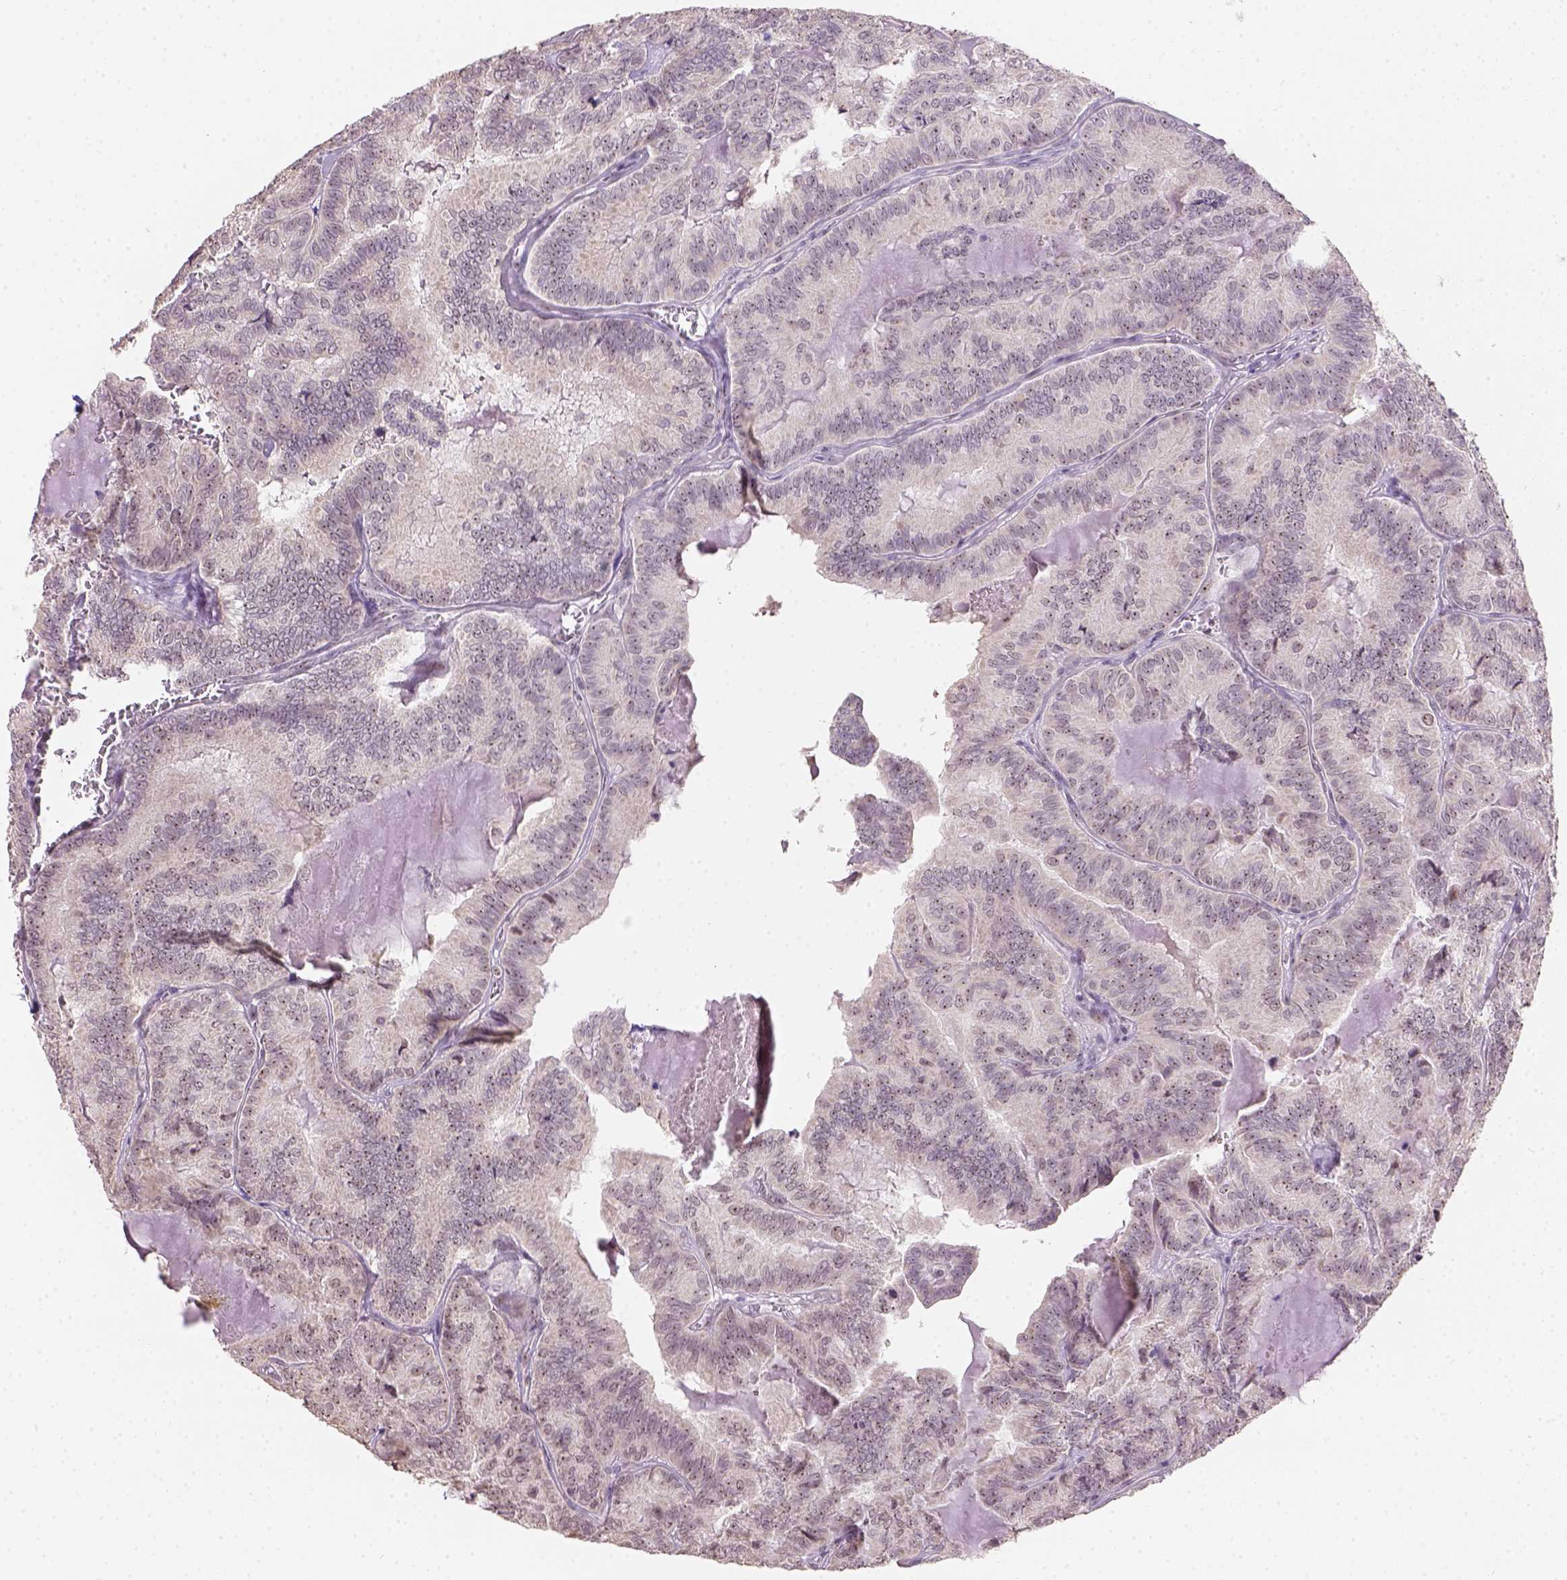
{"staining": {"intensity": "negative", "quantity": "none", "location": "none"}, "tissue": "thyroid cancer", "cell_type": "Tumor cells", "image_type": "cancer", "snomed": [{"axis": "morphology", "description": "Papillary adenocarcinoma, NOS"}, {"axis": "topography", "description": "Thyroid gland"}], "caption": "Image shows no protein positivity in tumor cells of thyroid cancer (papillary adenocarcinoma) tissue. (Brightfield microscopy of DAB immunohistochemistry (IHC) at high magnification).", "gene": "DDX50", "patient": {"sex": "female", "age": 75}}